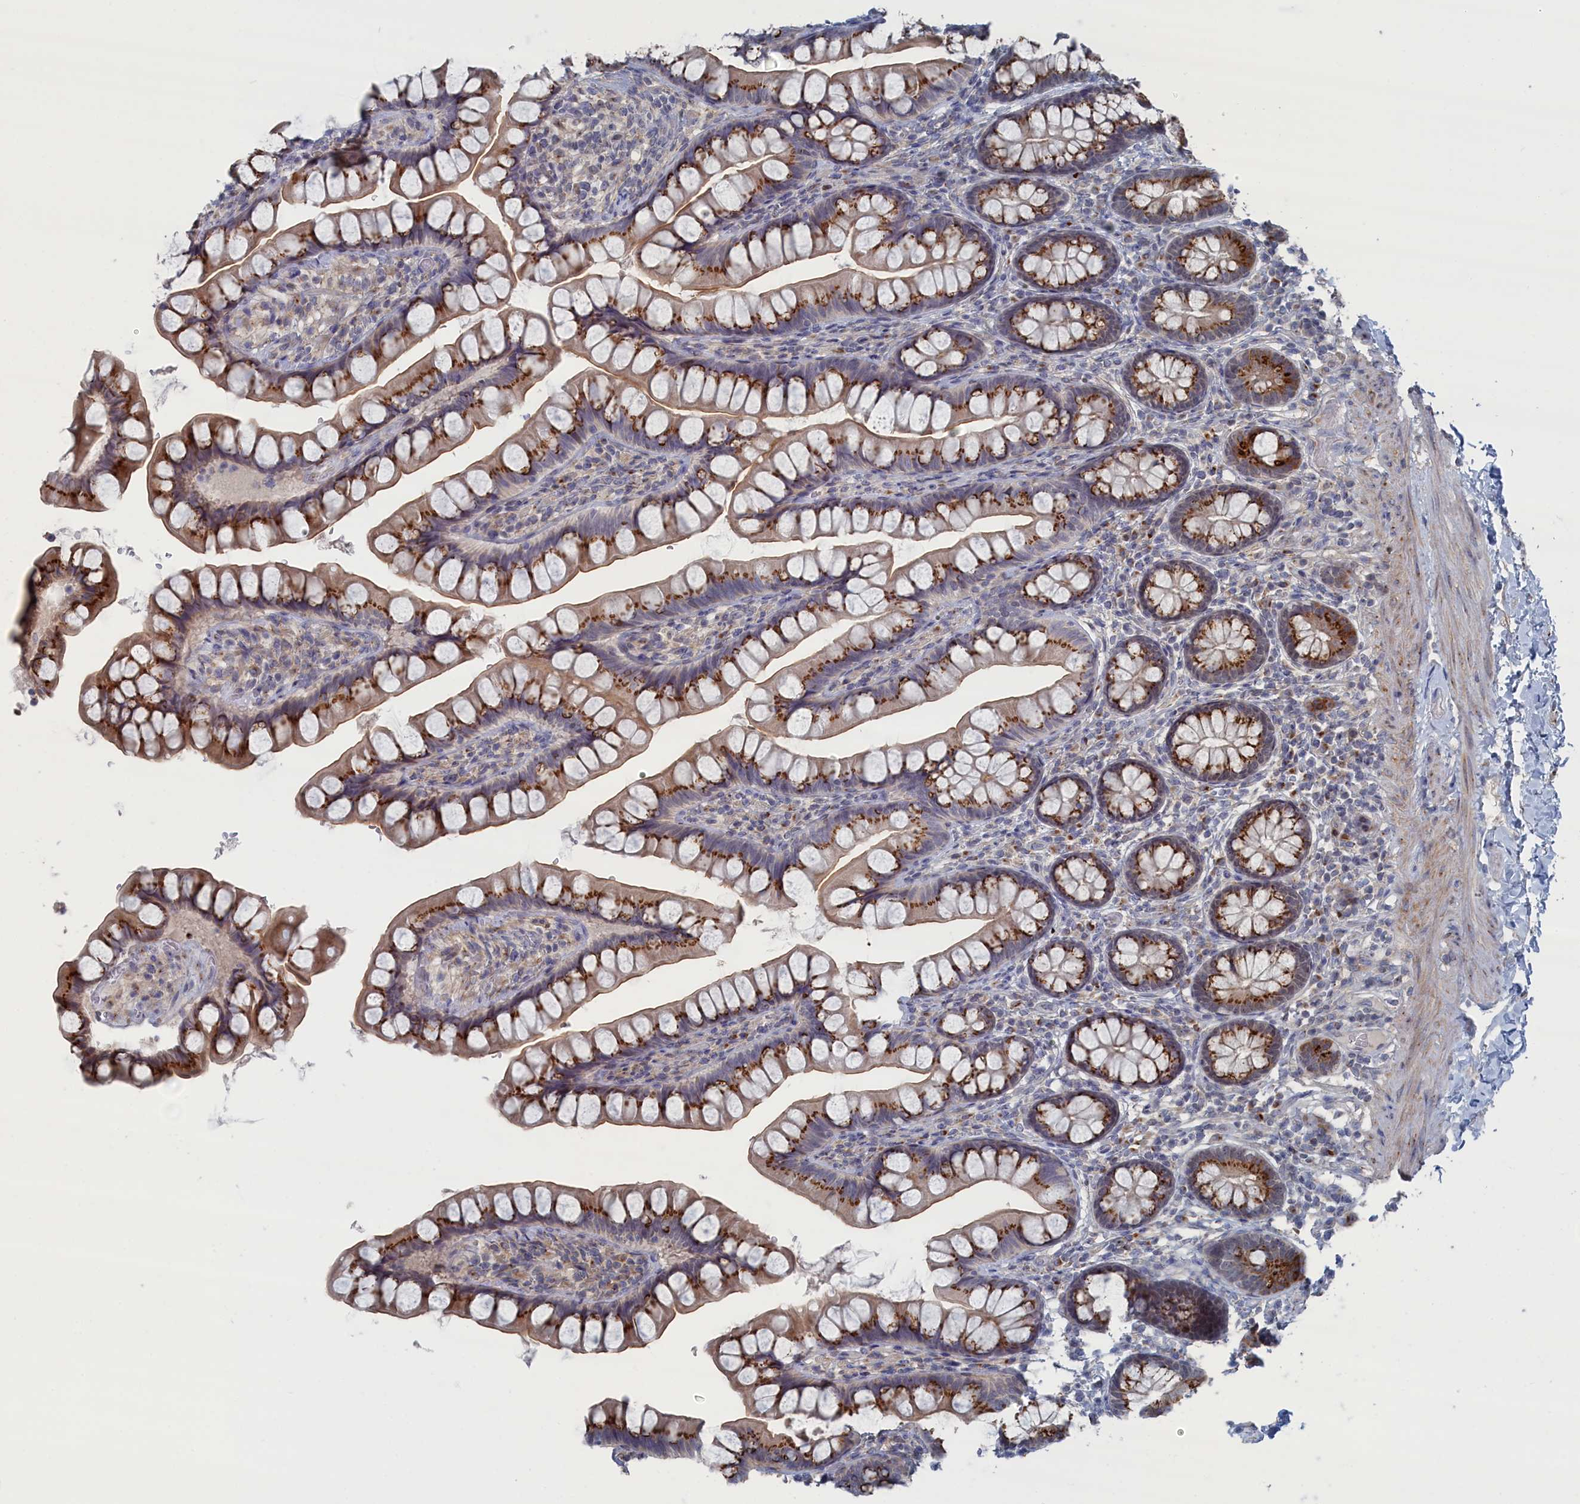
{"staining": {"intensity": "moderate", "quantity": ">75%", "location": "cytoplasmic/membranous"}, "tissue": "small intestine", "cell_type": "Glandular cells", "image_type": "normal", "snomed": [{"axis": "morphology", "description": "Normal tissue, NOS"}, {"axis": "topography", "description": "Small intestine"}], "caption": "The immunohistochemical stain highlights moderate cytoplasmic/membranous staining in glandular cells of normal small intestine. (brown staining indicates protein expression, while blue staining denotes nuclei).", "gene": "IRX1", "patient": {"sex": "male", "age": 70}}